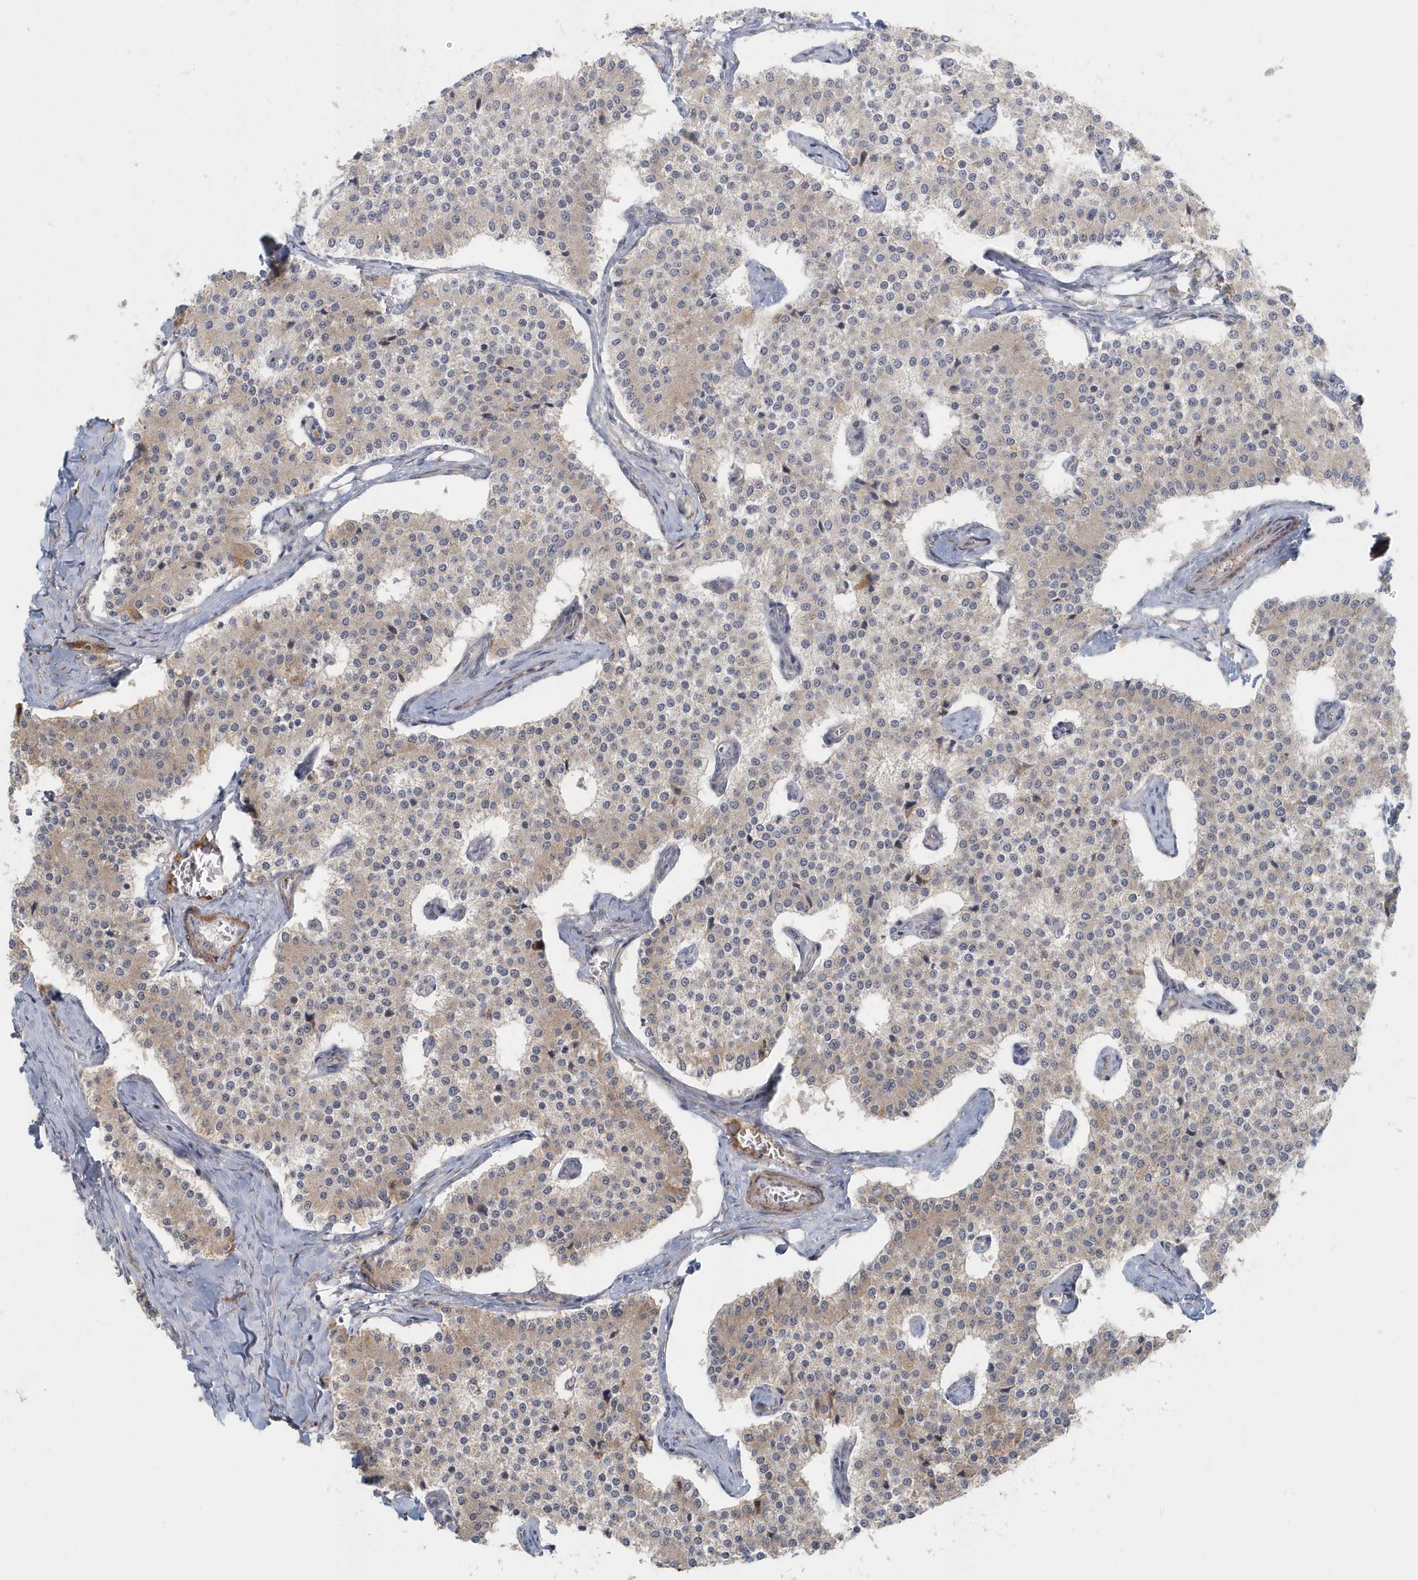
{"staining": {"intensity": "weak", "quantity": ">75%", "location": "cytoplasmic/membranous"}, "tissue": "carcinoid", "cell_type": "Tumor cells", "image_type": "cancer", "snomed": [{"axis": "morphology", "description": "Carcinoid, malignant, NOS"}, {"axis": "topography", "description": "Colon"}], "caption": "Protein staining of carcinoid (malignant) tissue exhibits weak cytoplasmic/membranous positivity in about >75% of tumor cells. Immunohistochemistry stains the protein of interest in brown and the nuclei are stained blue.", "gene": "NAPB", "patient": {"sex": "female", "age": 52}}